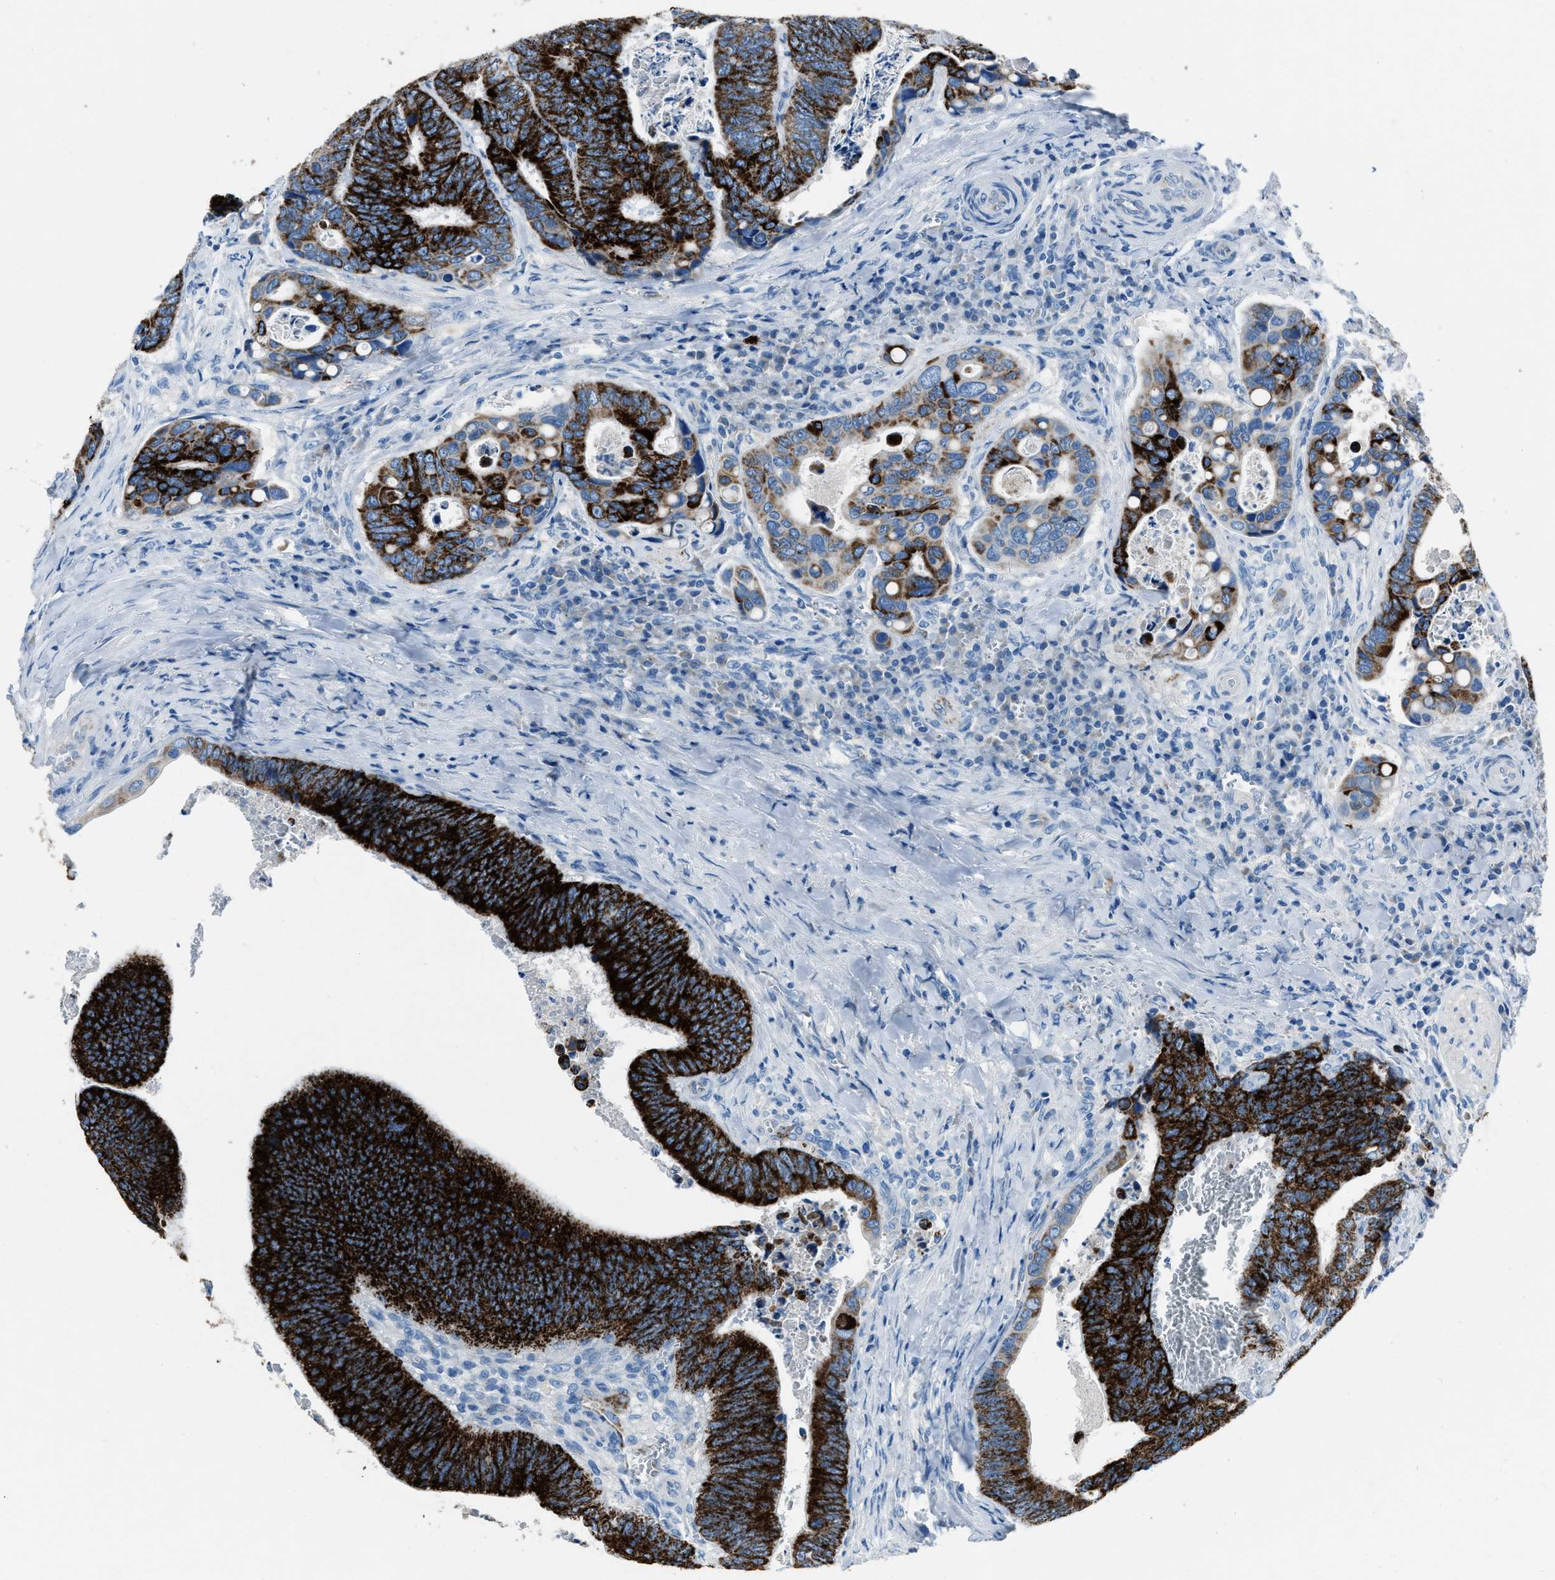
{"staining": {"intensity": "strong", "quantity": ">75%", "location": "cytoplasmic/membranous"}, "tissue": "colorectal cancer", "cell_type": "Tumor cells", "image_type": "cancer", "snomed": [{"axis": "morphology", "description": "Inflammation, NOS"}, {"axis": "morphology", "description": "Adenocarcinoma, NOS"}, {"axis": "topography", "description": "Colon"}], "caption": "The histopathology image reveals a brown stain indicating the presence of a protein in the cytoplasmic/membranous of tumor cells in adenocarcinoma (colorectal).", "gene": "AMACR", "patient": {"sex": "male", "age": 72}}